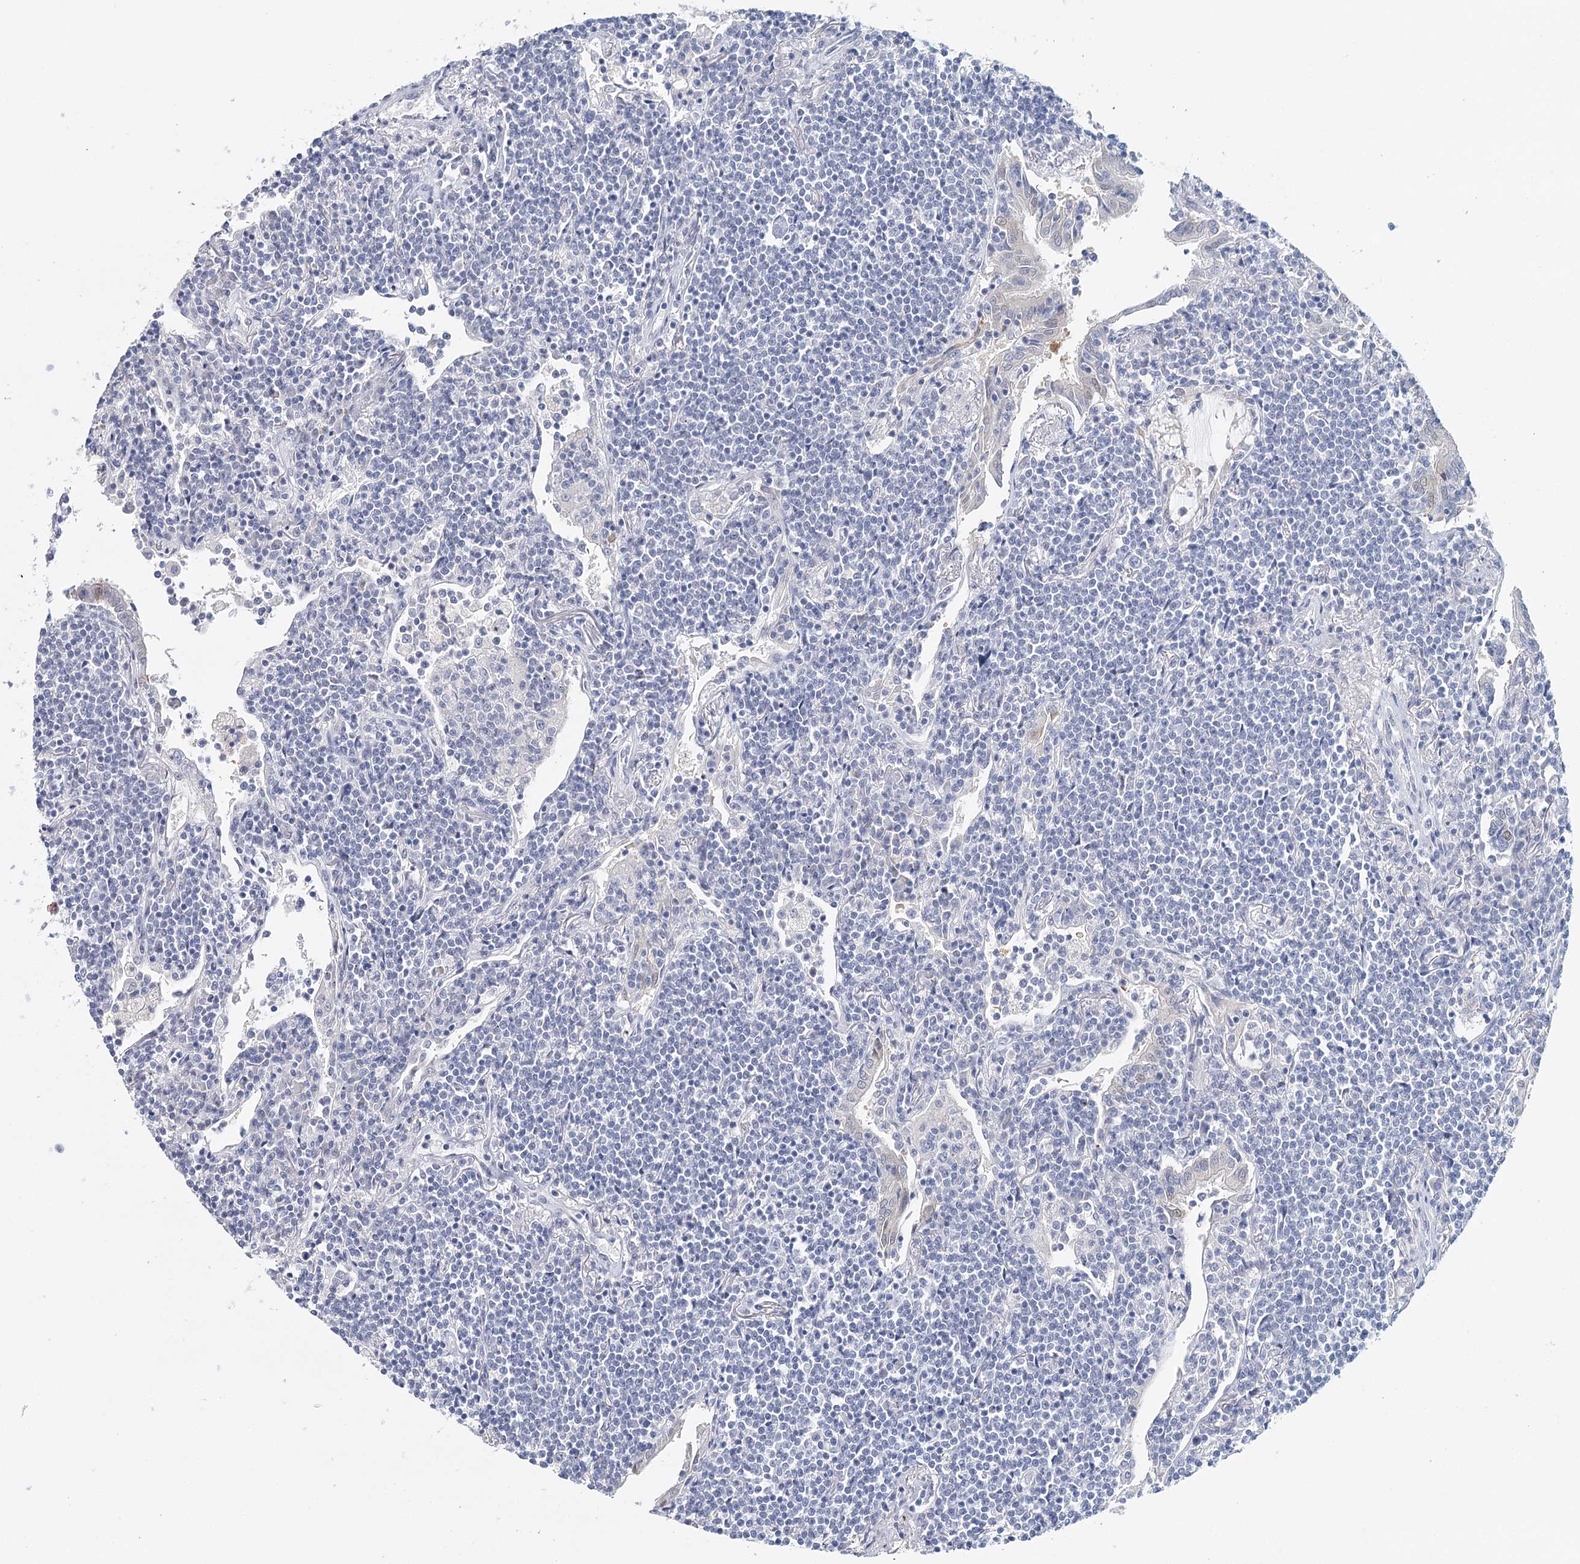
{"staining": {"intensity": "negative", "quantity": "none", "location": "none"}, "tissue": "lymphoma", "cell_type": "Tumor cells", "image_type": "cancer", "snomed": [{"axis": "morphology", "description": "Malignant lymphoma, non-Hodgkin's type, Low grade"}, {"axis": "topography", "description": "Lung"}], "caption": "Immunohistochemistry (IHC) of human lymphoma reveals no staining in tumor cells. (DAB (3,3'-diaminobenzidine) immunohistochemistry (IHC) with hematoxylin counter stain).", "gene": "HSPA4L", "patient": {"sex": "female", "age": 71}}